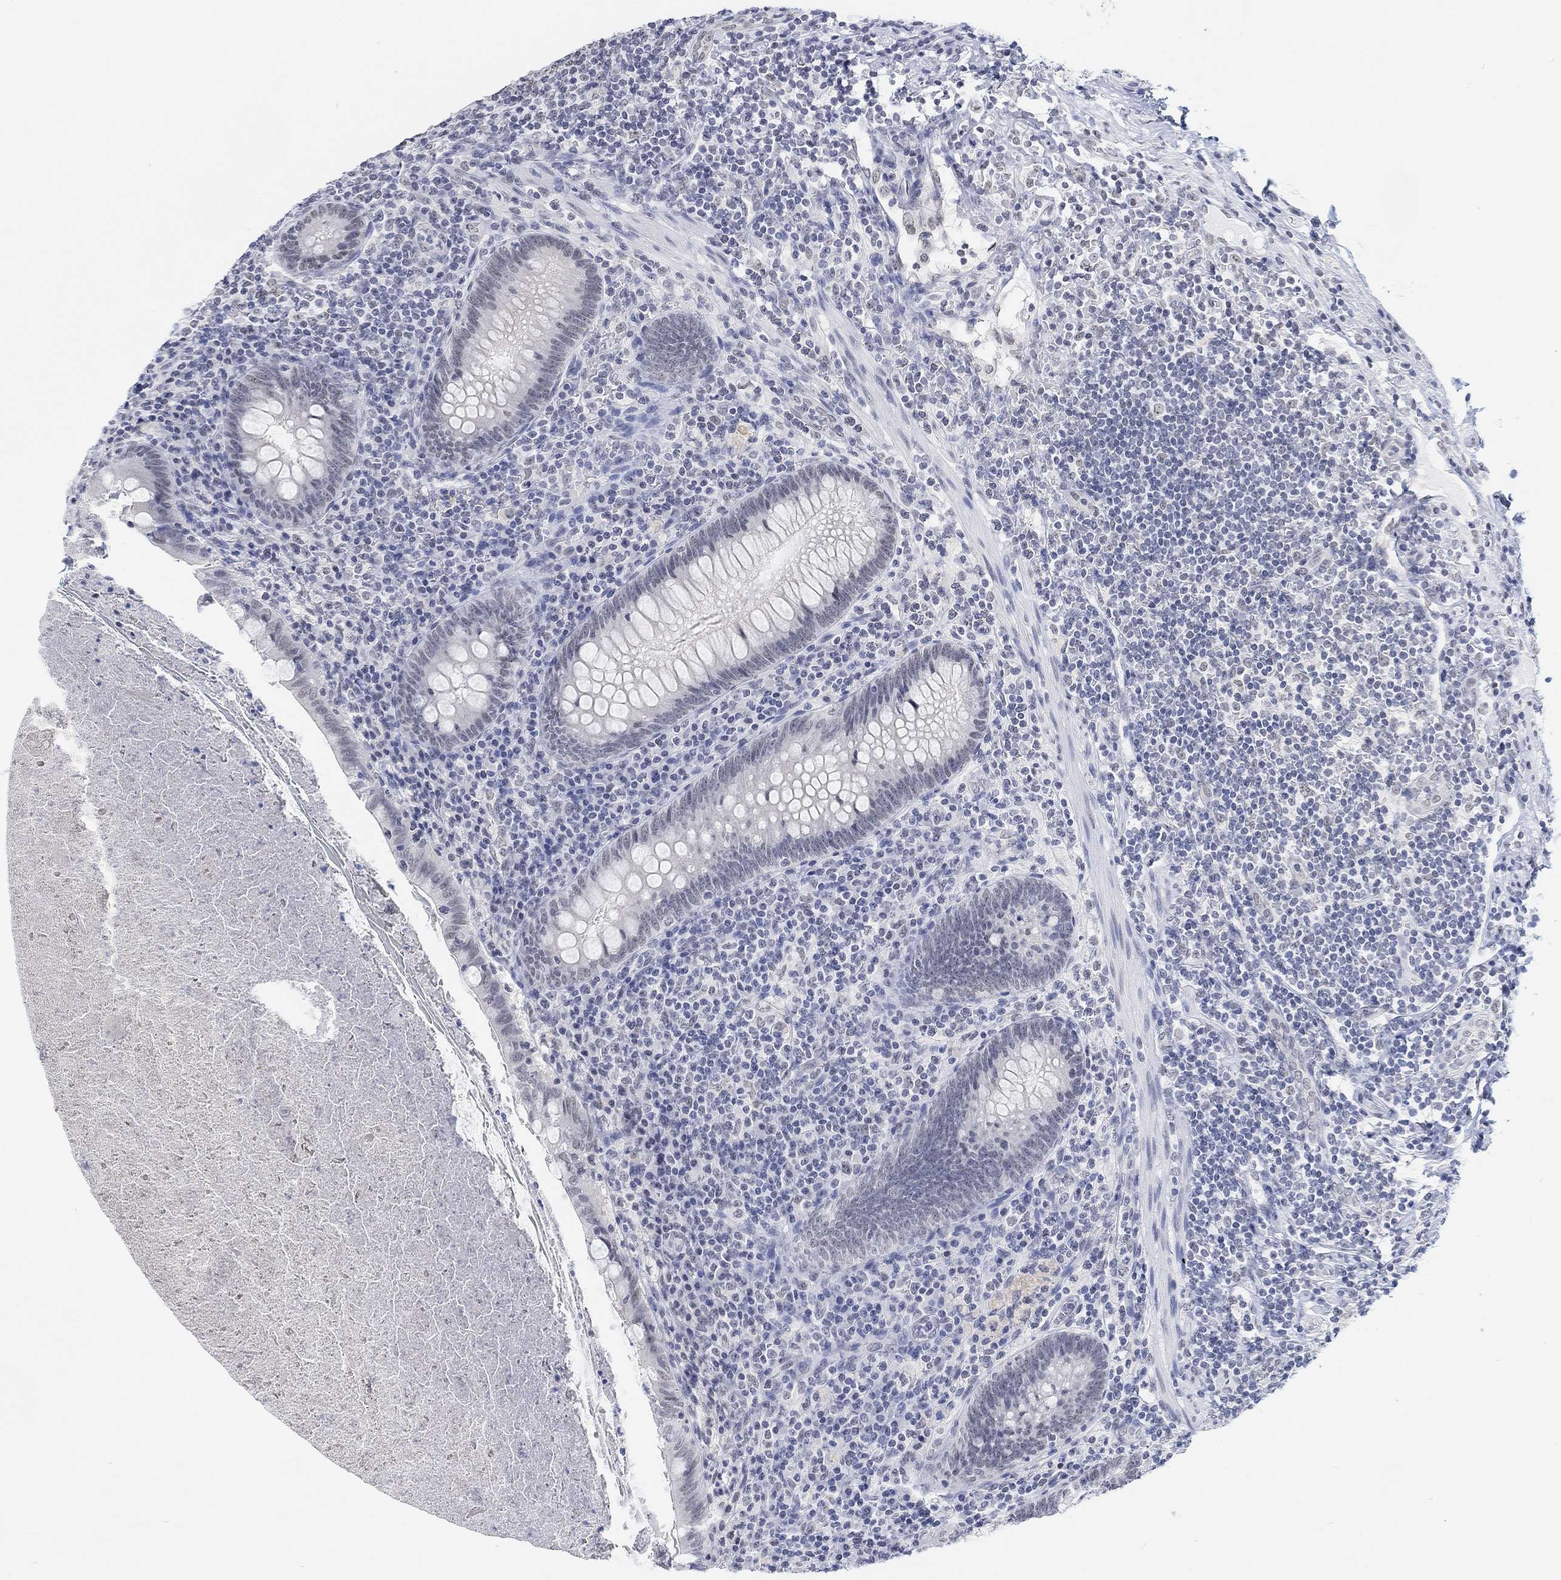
{"staining": {"intensity": "negative", "quantity": "none", "location": "none"}, "tissue": "appendix", "cell_type": "Glandular cells", "image_type": "normal", "snomed": [{"axis": "morphology", "description": "Normal tissue, NOS"}, {"axis": "topography", "description": "Appendix"}], "caption": "Photomicrograph shows no significant protein staining in glandular cells of normal appendix. Nuclei are stained in blue.", "gene": "PURG", "patient": {"sex": "male", "age": 47}}